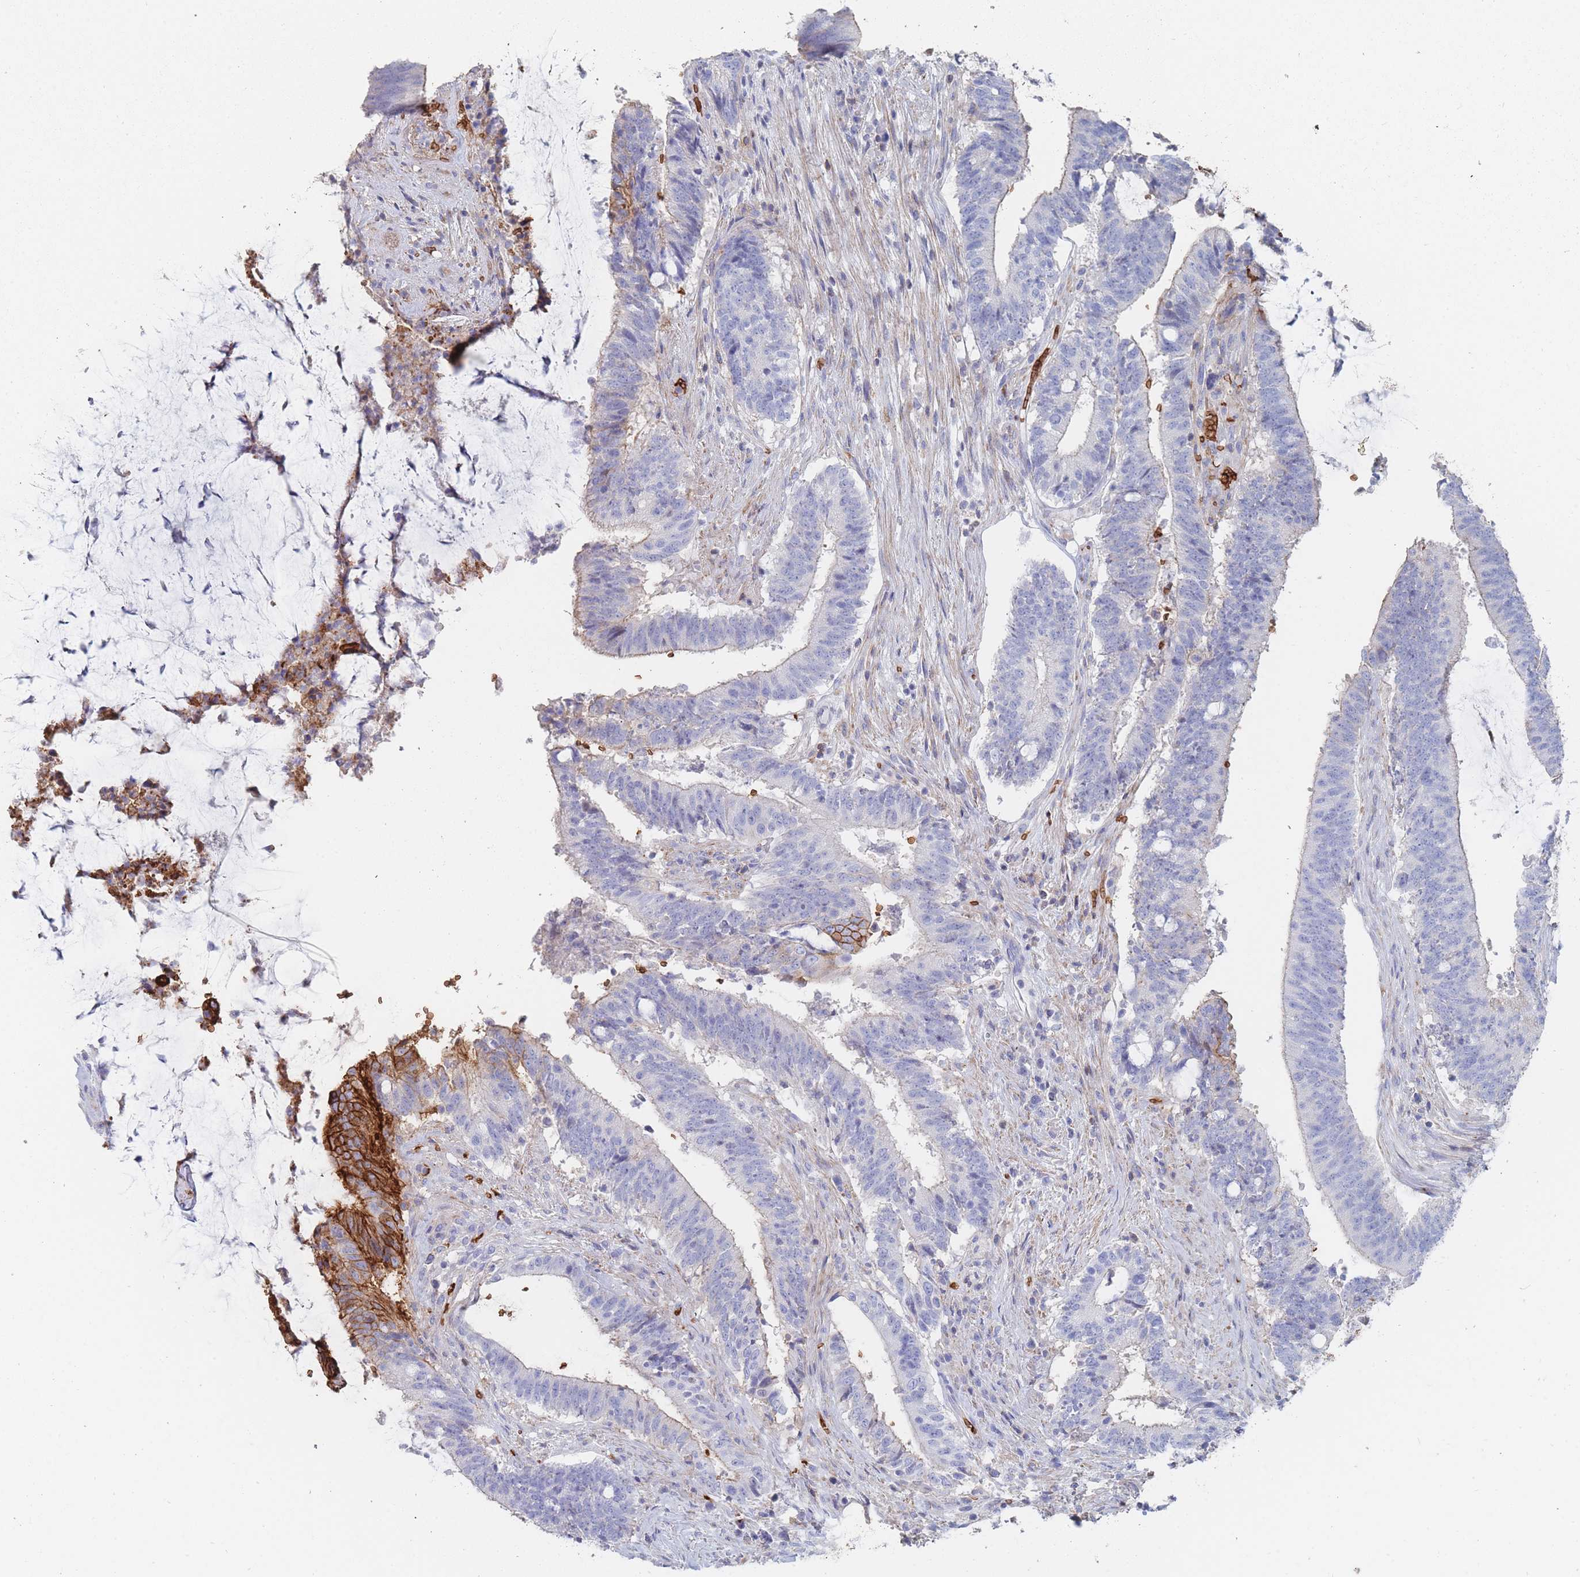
{"staining": {"intensity": "strong", "quantity": "<25%", "location": "cytoplasmic/membranous"}, "tissue": "colorectal cancer", "cell_type": "Tumor cells", "image_type": "cancer", "snomed": [{"axis": "morphology", "description": "Adenocarcinoma, NOS"}, {"axis": "topography", "description": "Colon"}], "caption": "Immunohistochemistry (IHC) staining of colorectal cancer, which reveals medium levels of strong cytoplasmic/membranous expression in approximately <25% of tumor cells indicating strong cytoplasmic/membranous protein expression. The staining was performed using DAB (3,3'-diaminobenzidine) (brown) for protein detection and nuclei were counterstained in hematoxylin (blue).", "gene": "SLC2A1", "patient": {"sex": "female", "age": 43}}